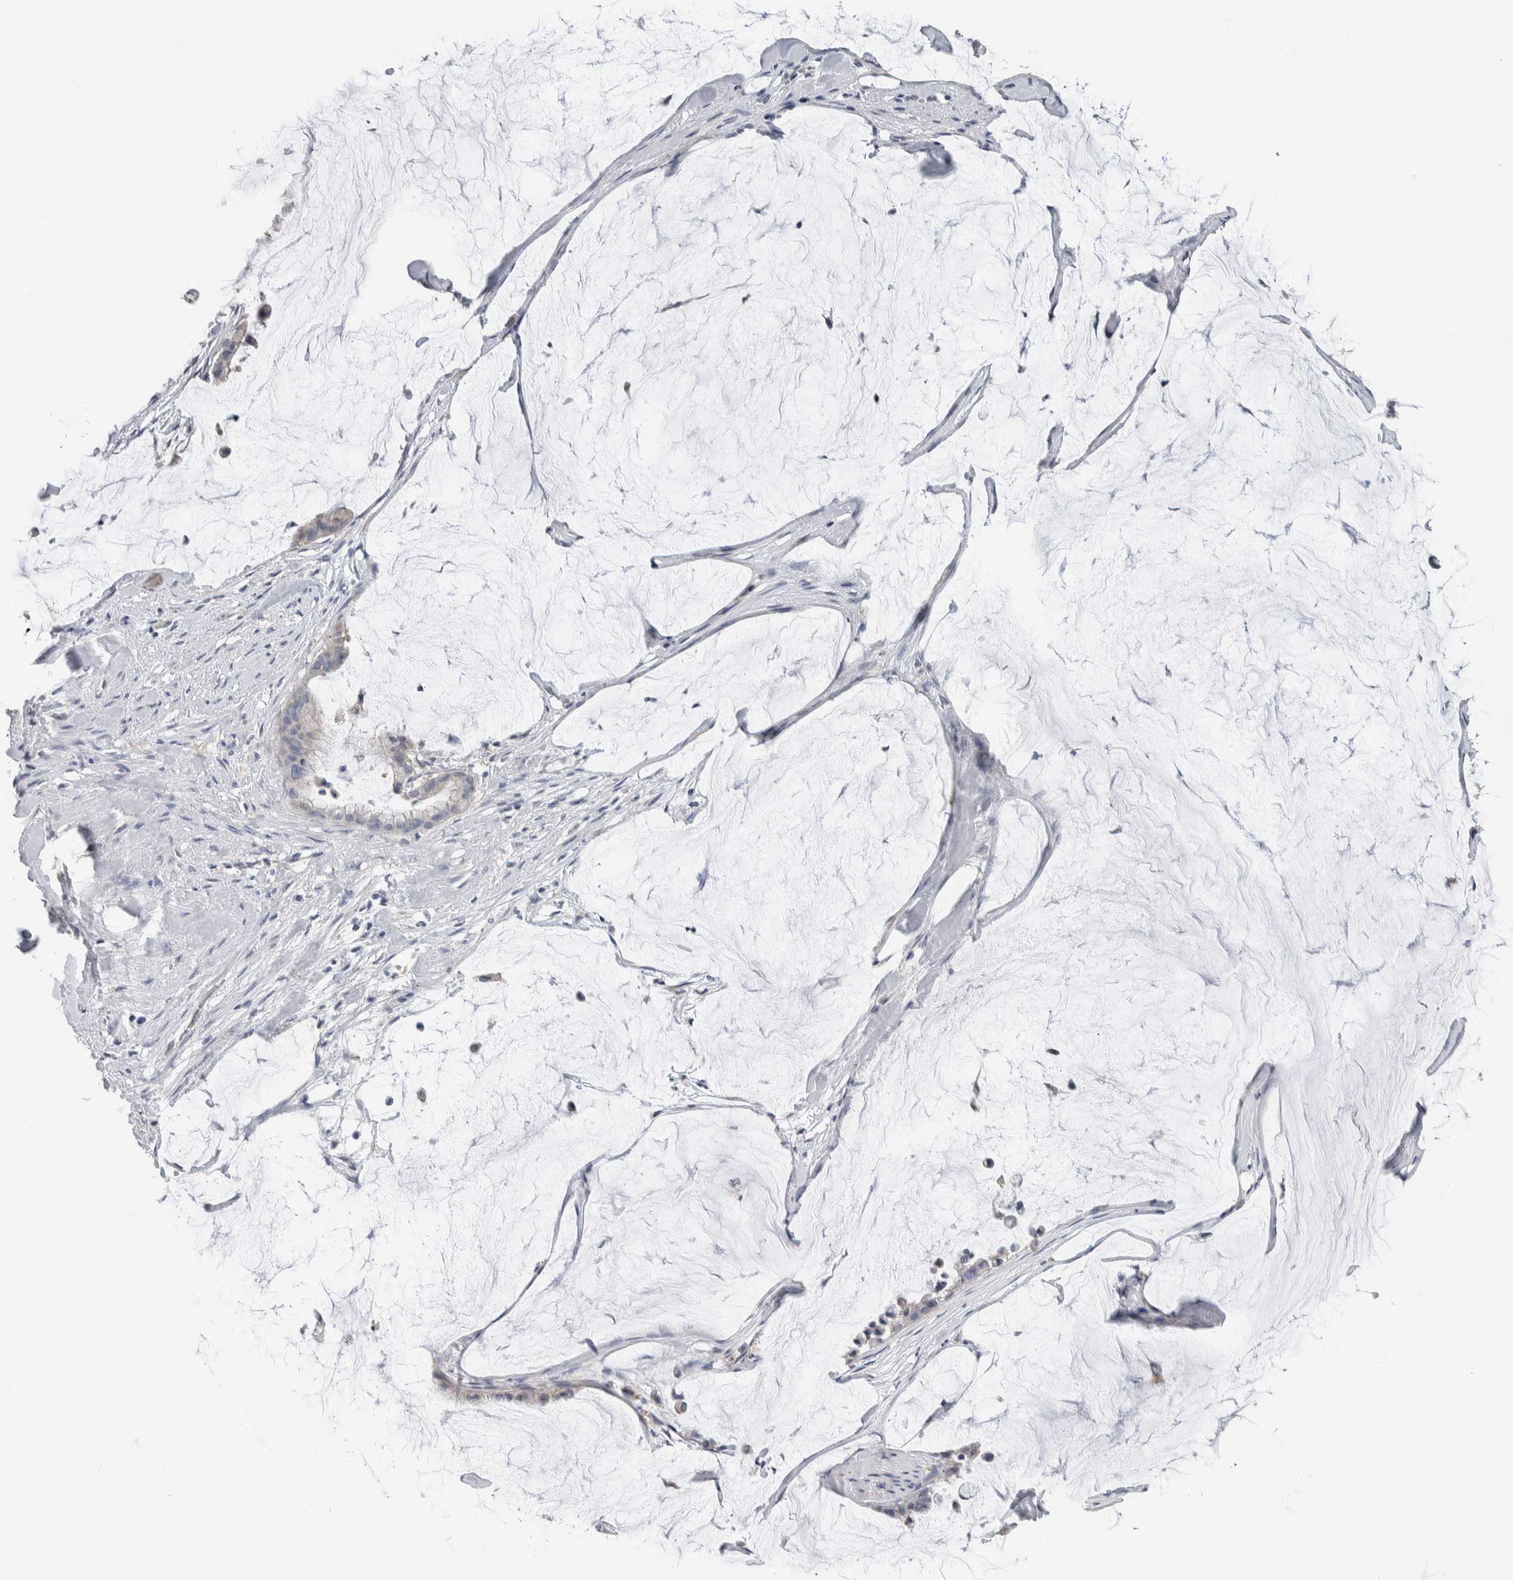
{"staining": {"intensity": "negative", "quantity": "none", "location": "none"}, "tissue": "pancreatic cancer", "cell_type": "Tumor cells", "image_type": "cancer", "snomed": [{"axis": "morphology", "description": "Adenocarcinoma, NOS"}, {"axis": "topography", "description": "Pancreas"}], "caption": "A histopathology image of pancreatic cancer (adenocarcinoma) stained for a protein reveals no brown staining in tumor cells. (DAB (3,3'-diaminobenzidine) immunohistochemistry (IHC) visualized using brightfield microscopy, high magnification).", "gene": "NEFM", "patient": {"sex": "male", "age": 41}}